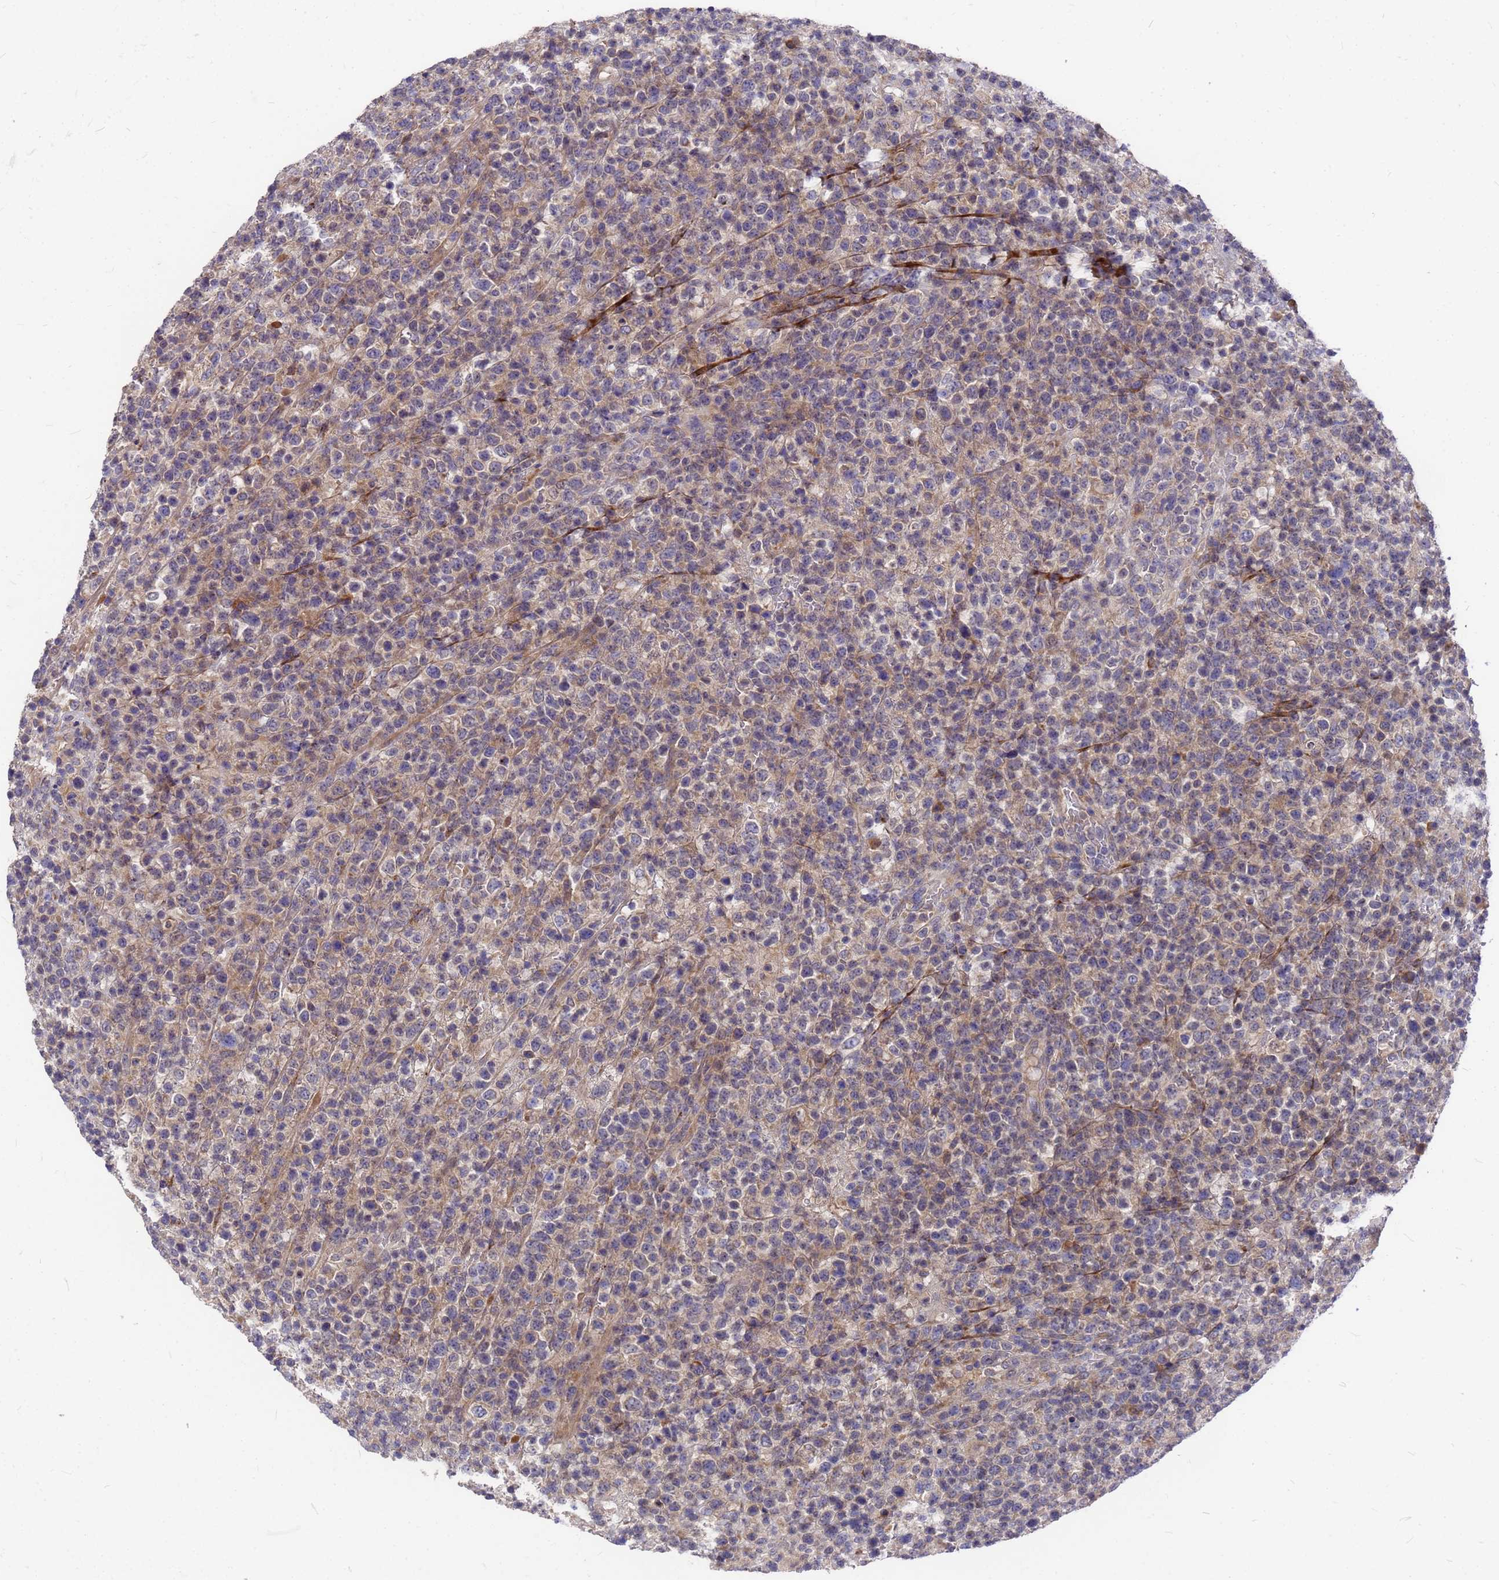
{"staining": {"intensity": "weak", "quantity": "<25%", "location": "cytoplasmic/membranous"}, "tissue": "lymphoma", "cell_type": "Tumor cells", "image_type": "cancer", "snomed": [{"axis": "morphology", "description": "Malignant lymphoma, non-Hodgkin's type, High grade"}, {"axis": "topography", "description": "Colon"}], "caption": "Tumor cells show no significant protein staining in high-grade malignant lymphoma, non-Hodgkin's type.", "gene": "ZNF717", "patient": {"sex": "female", "age": 53}}